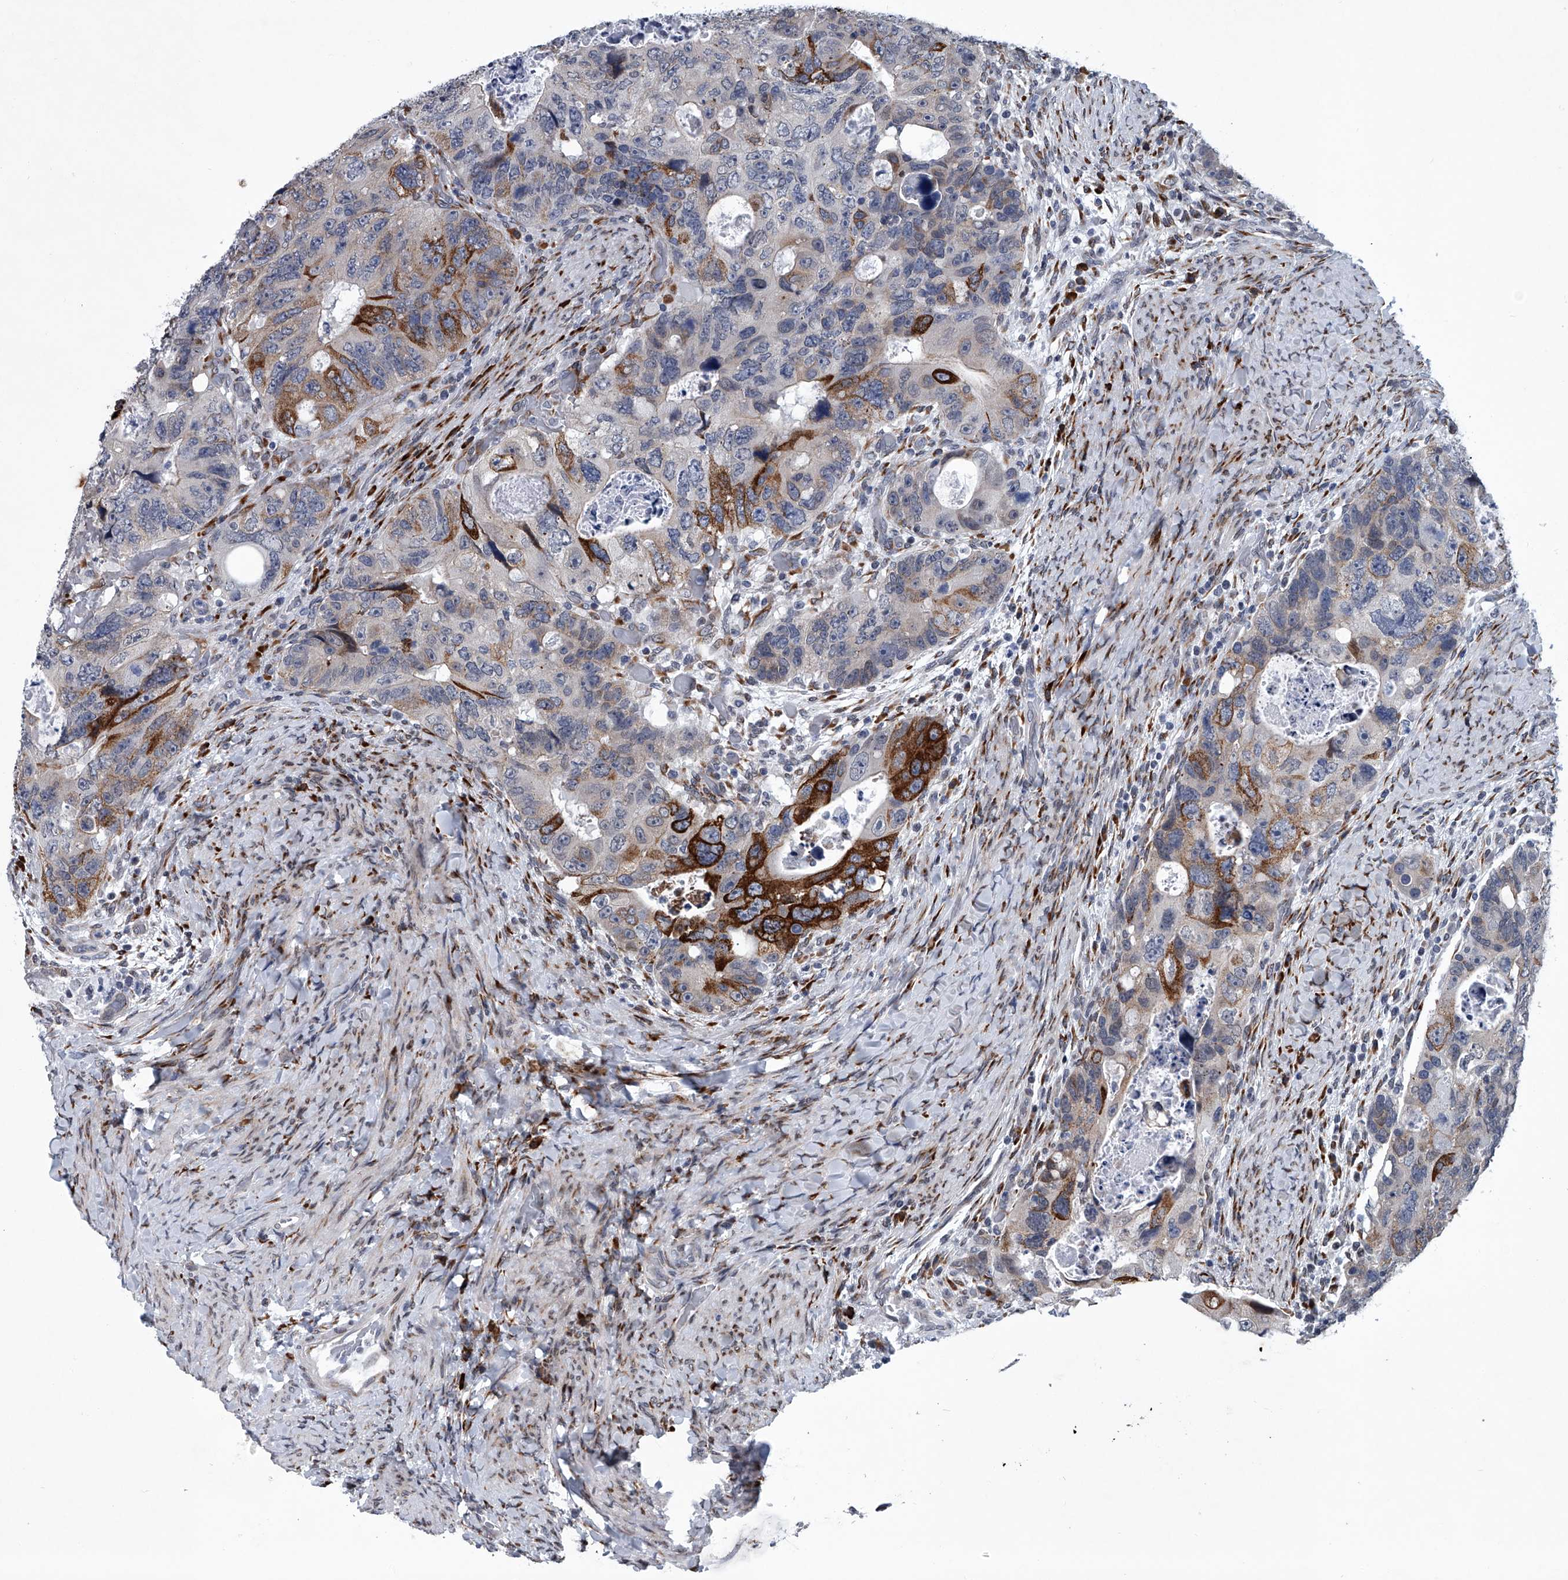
{"staining": {"intensity": "strong", "quantity": "<25%", "location": "cytoplasmic/membranous"}, "tissue": "colorectal cancer", "cell_type": "Tumor cells", "image_type": "cancer", "snomed": [{"axis": "morphology", "description": "Adenocarcinoma, NOS"}, {"axis": "topography", "description": "Rectum"}], "caption": "Adenocarcinoma (colorectal) stained with immunohistochemistry (IHC) reveals strong cytoplasmic/membranous staining in approximately <25% of tumor cells.", "gene": "PPP2R5D", "patient": {"sex": "male", "age": 59}}